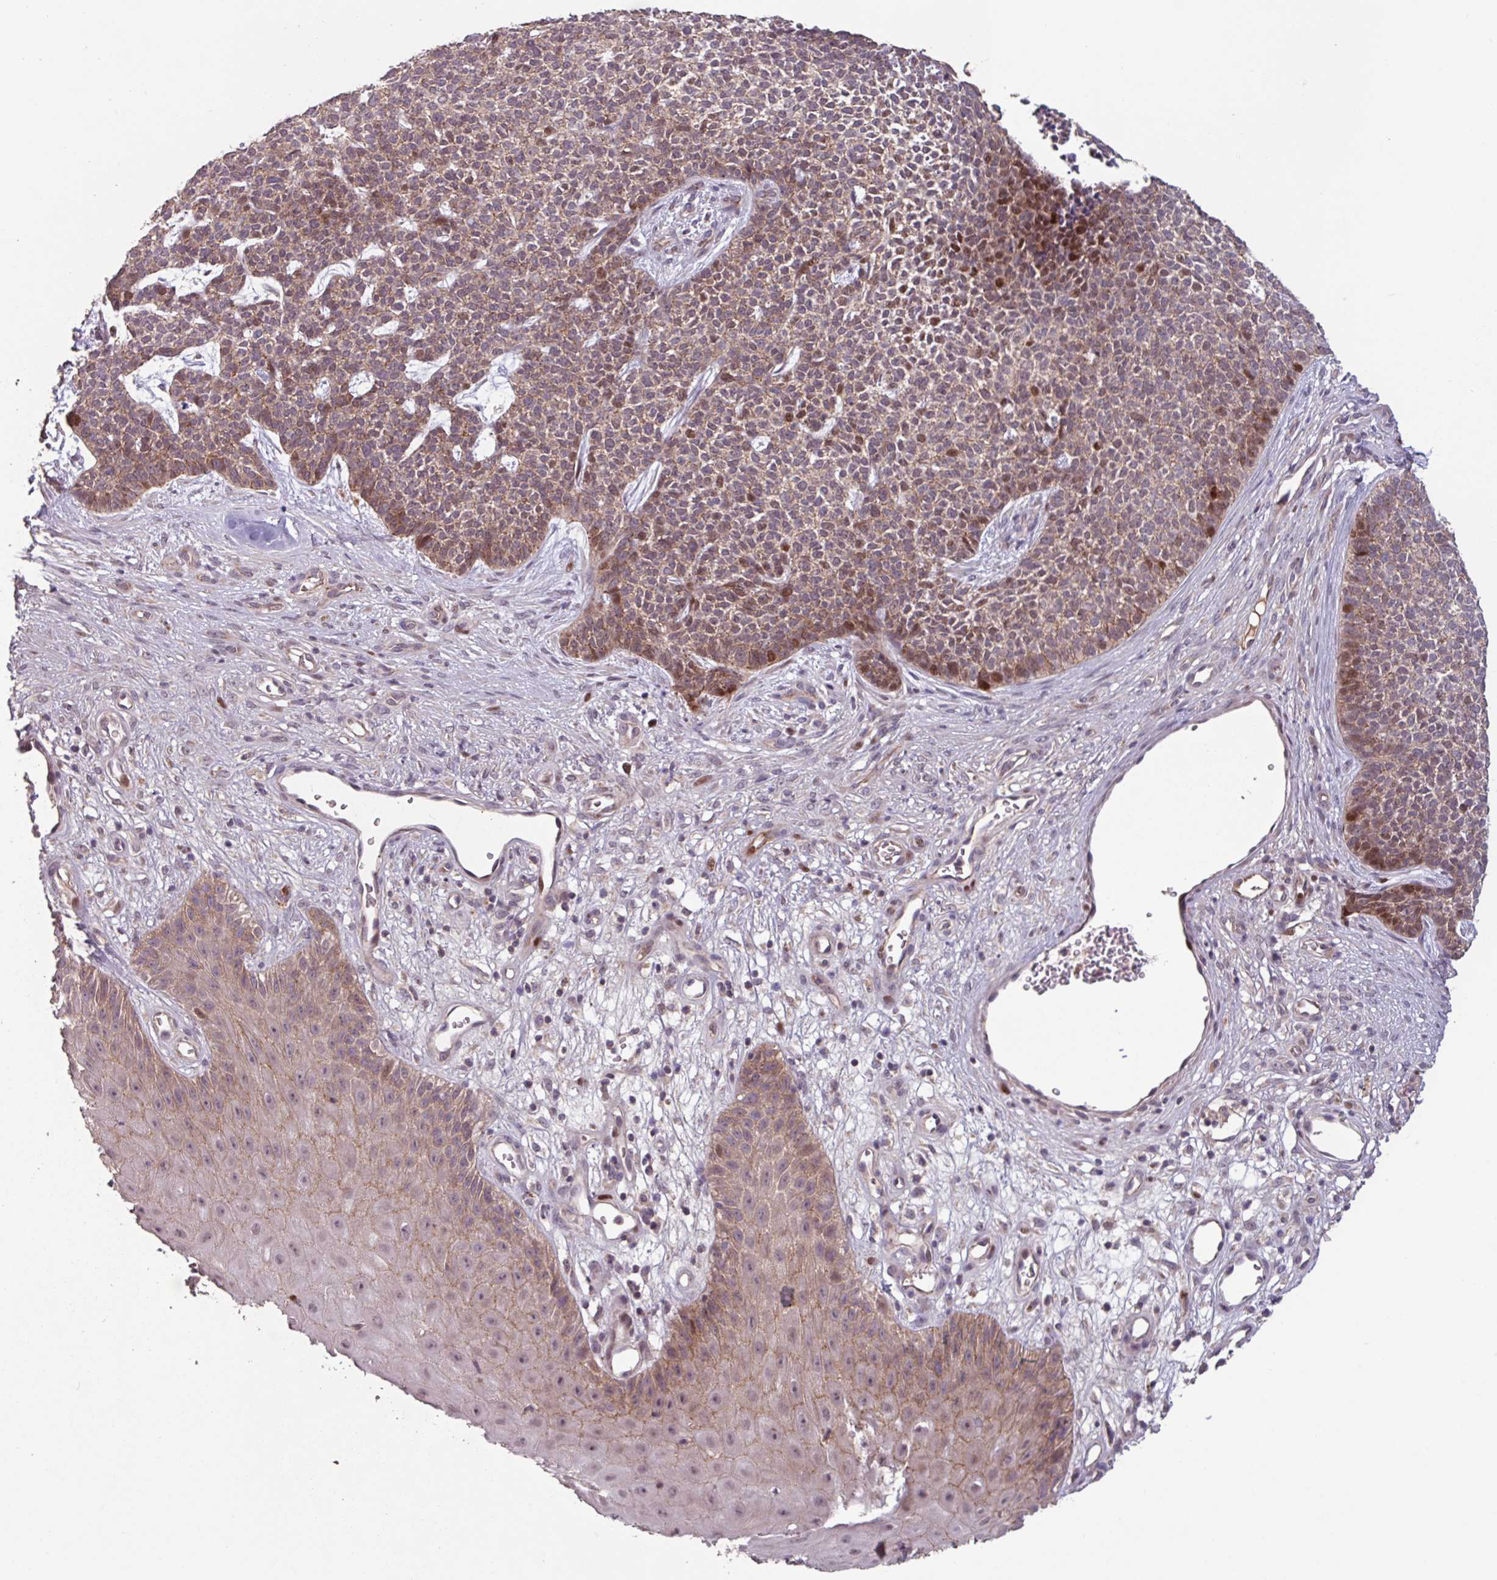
{"staining": {"intensity": "moderate", "quantity": ">75%", "location": "cytoplasmic/membranous,nuclear"}, "tissue": "skin cancer", "cell_type": "Tumor cells", "image_type": "cancer", "snomed": [{"axis": "morphology", "description": "Basal cell carcinoma"}, {"axis": "topography", "description": "Skin"}], "caption": "Skin cancer (basal cell carcinoma) stained with a brown dye displays moderate cytoplasmic/membranous and nuclear positive positivity in about >75% of tumor cells.", "gene": "TMEM88", "patient": {"sex": "female", "age": 84}}